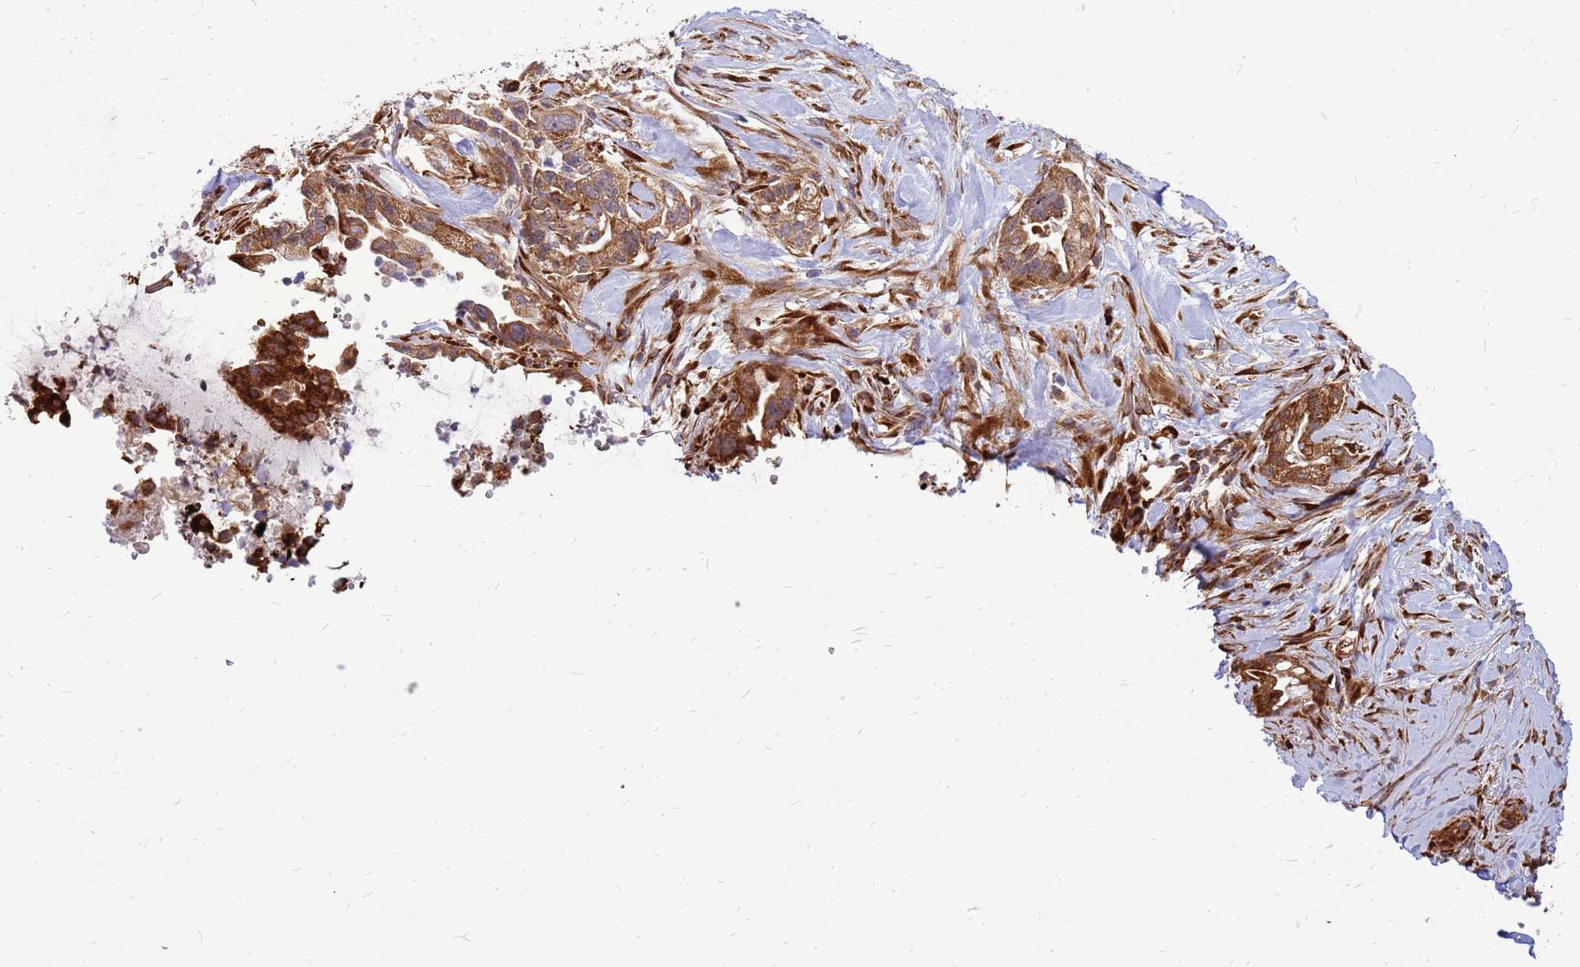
{"staining": {"intensity": "moderate", "quantity": ">75%", "location": "cytoplasmic/membranous"}, "tissue": "pancreatic cancer", "cell_type": "Tumor cells", "image_type": "cancer", "snomed": [{"axis": "morphology", "description": "Adenocarcinoma, NOS"}, {"axis": "topography", "description": "Pancreas"}], "caption": "A brown stain shows moderate cytoplasmic/membranous staining of a protein in pancreatic adenocarcinoma tumor cells.", "gene": "RPL8", "patient": {"sex": "male", "age": 44}}